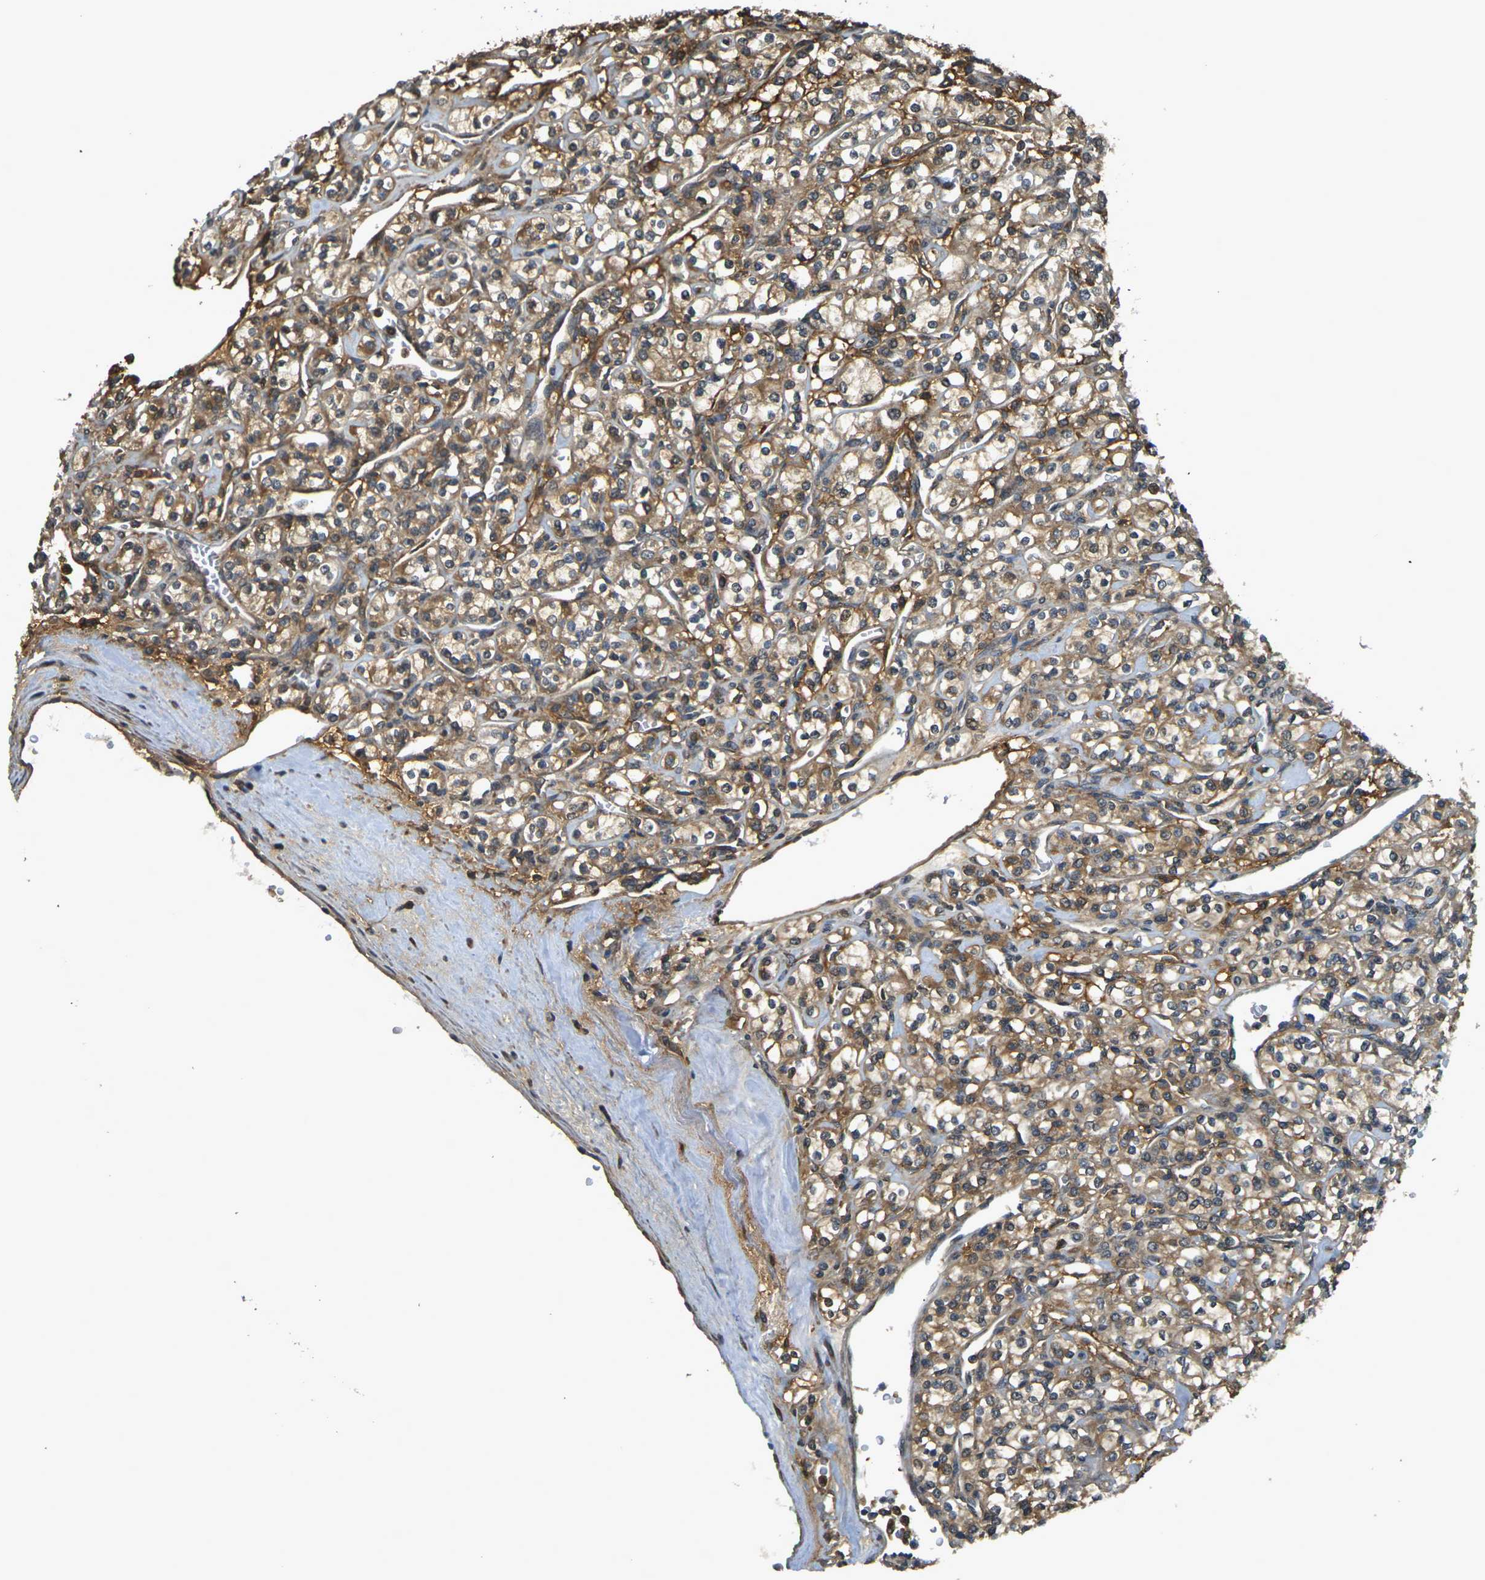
{"staining": {"intensity": "moderate", "quantity": ">75%", "location": "cytoplasmic/membranous"}, "tissue": "renal cancer", "cell_type": "Tumor cells", "image_type": "cancer", "snomed": [{"axis": "morphology", "description": "Adenocarcinoma, NOS"}, {"axis": "topography", "description": "Kidney"}], "caption": "A photomicrograph of renal cancer (adenocarcinoma) stained for a protein shows moderate cytoplasmic/membranous brown staining in tumor cells.", "gene": "CAST", "patient": {"sex": "male", "age": 77}}